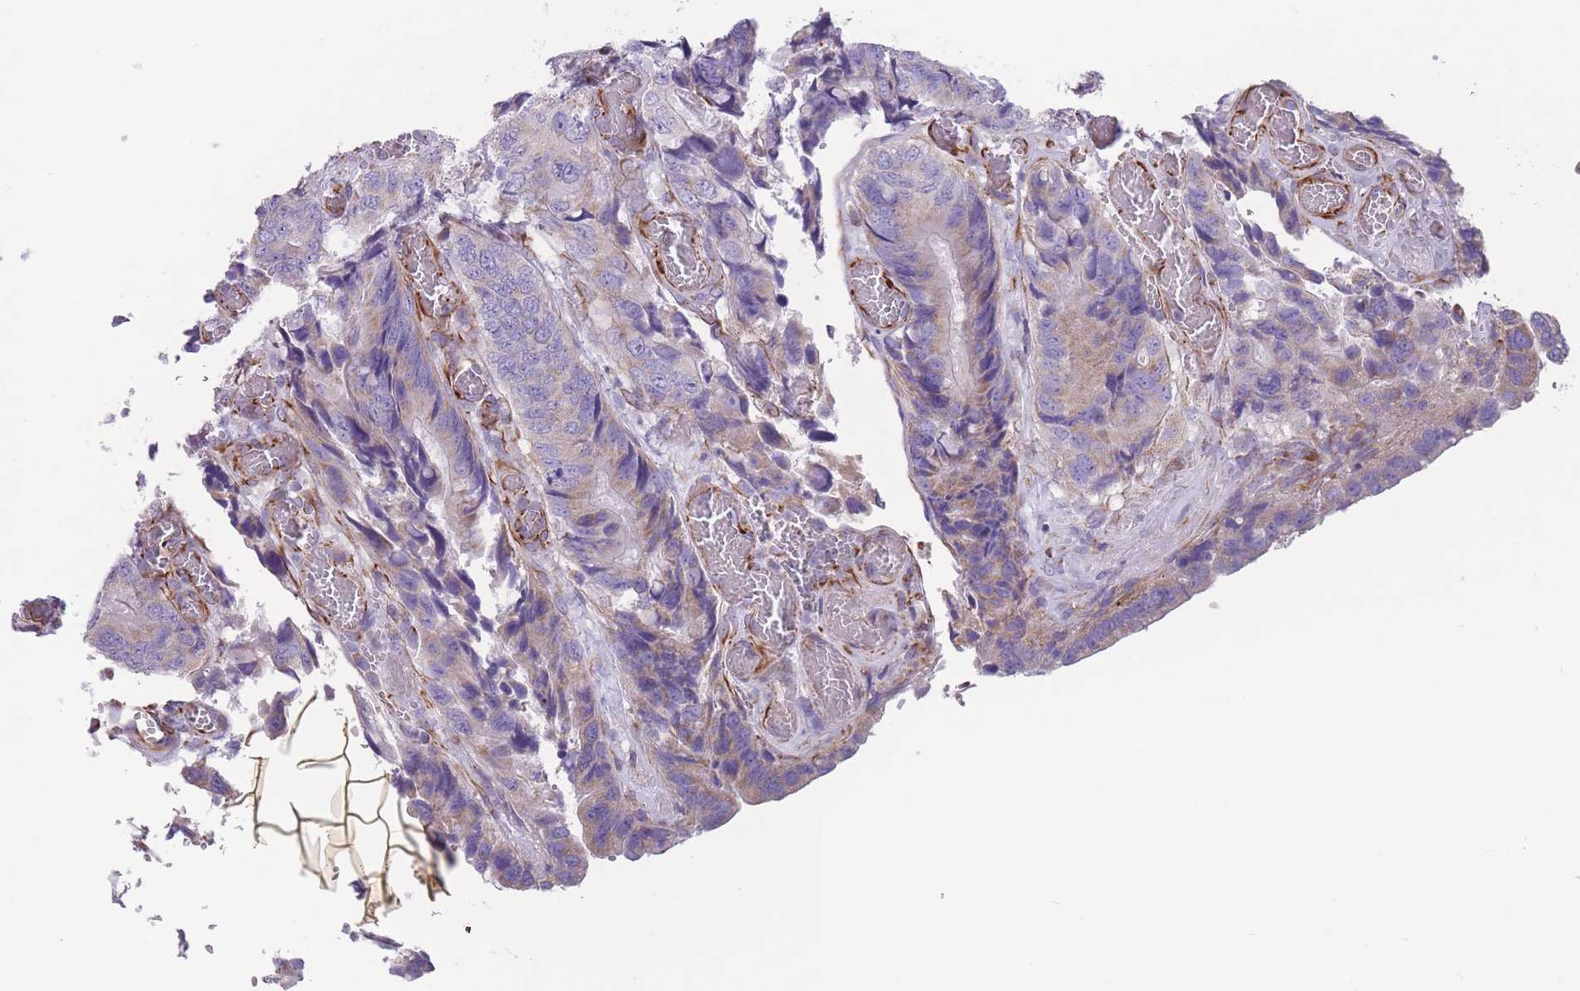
{"staining": {"intensity": "moderate", "quantity": "<25%", "location": "cytoplasmic/membranous"}, "tissue": "colorectal cancer", "cell_type": "Tumor cells", "image_type": "cancer", "snomed": [{"axis": "morphology", "description": "Adenocarcinoma, NOS"}, {"axis": "topography", "description": "Colon"}], "caption": "Immunohistochemical staining of human colorectal cancer (adenocarcinoma) shows low levels of moderate cytoplasmic/membranous protein expression in about <25% of tumor cells.", "gene": "PTCD1", "patient": {"sex": "male", "age": 84}}